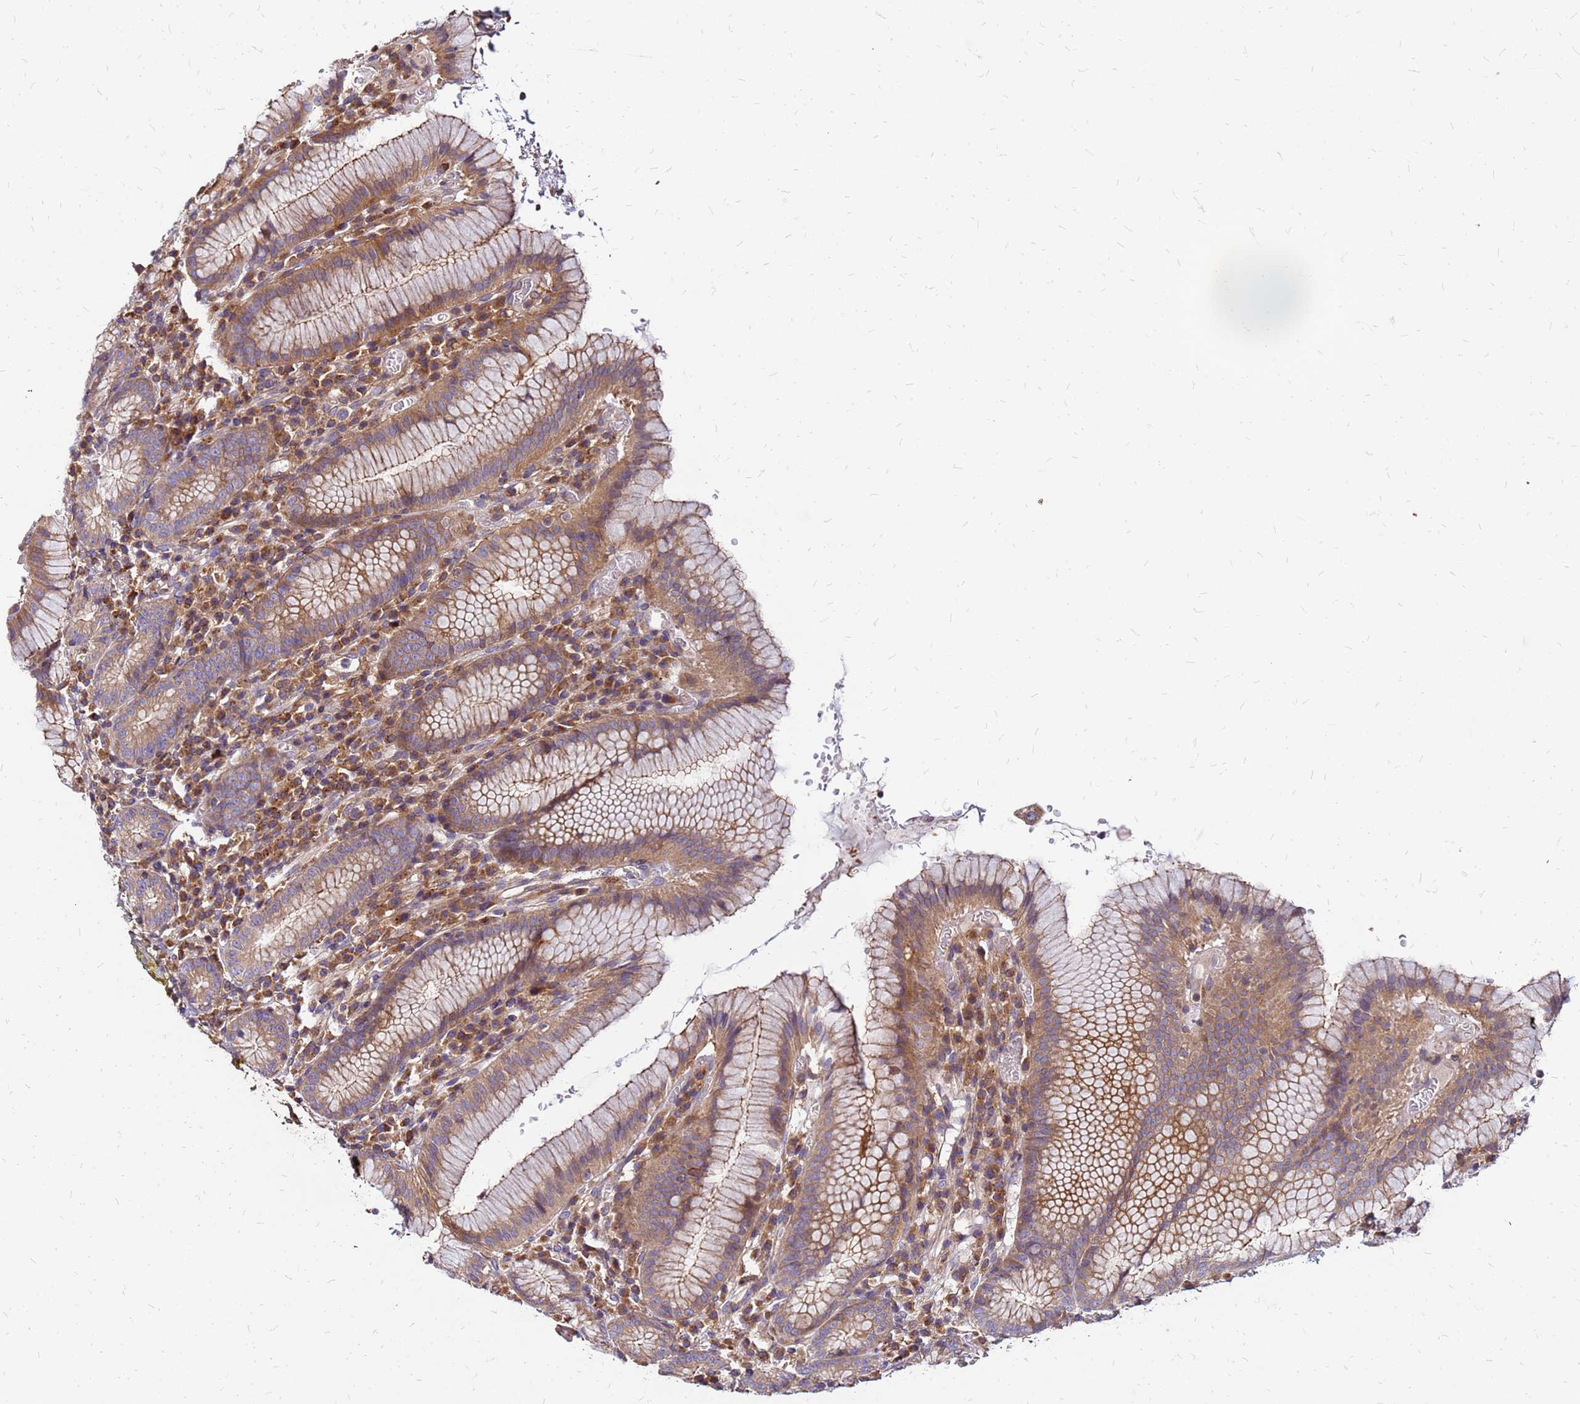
{"staining": {"intensity": "moderate", "quantity": ">75%", "location": "cytoplasmic/membranous"}, "tissue": "stomach", "cell_type": "Glandular cells", "image_type": "normal", "snomed": [{"axis": "morphology", "description": "Normal tissue, NOS"}, {"axis": "topography", "description": "Stomach"}], "caption": "Immunohistochemistry (IHC) of normal stomach exhibits medium levels of moderate cytoplasmic/membranous expression in about >75% of glandular cells. The staining was performed using DAB to visualize the protein expression in brown, while the nuclei were stained in blue with hematoxylin (Magnification: 20x).", "gene": "CYBC1", "patient": {"sex": "male", "age": 55}}